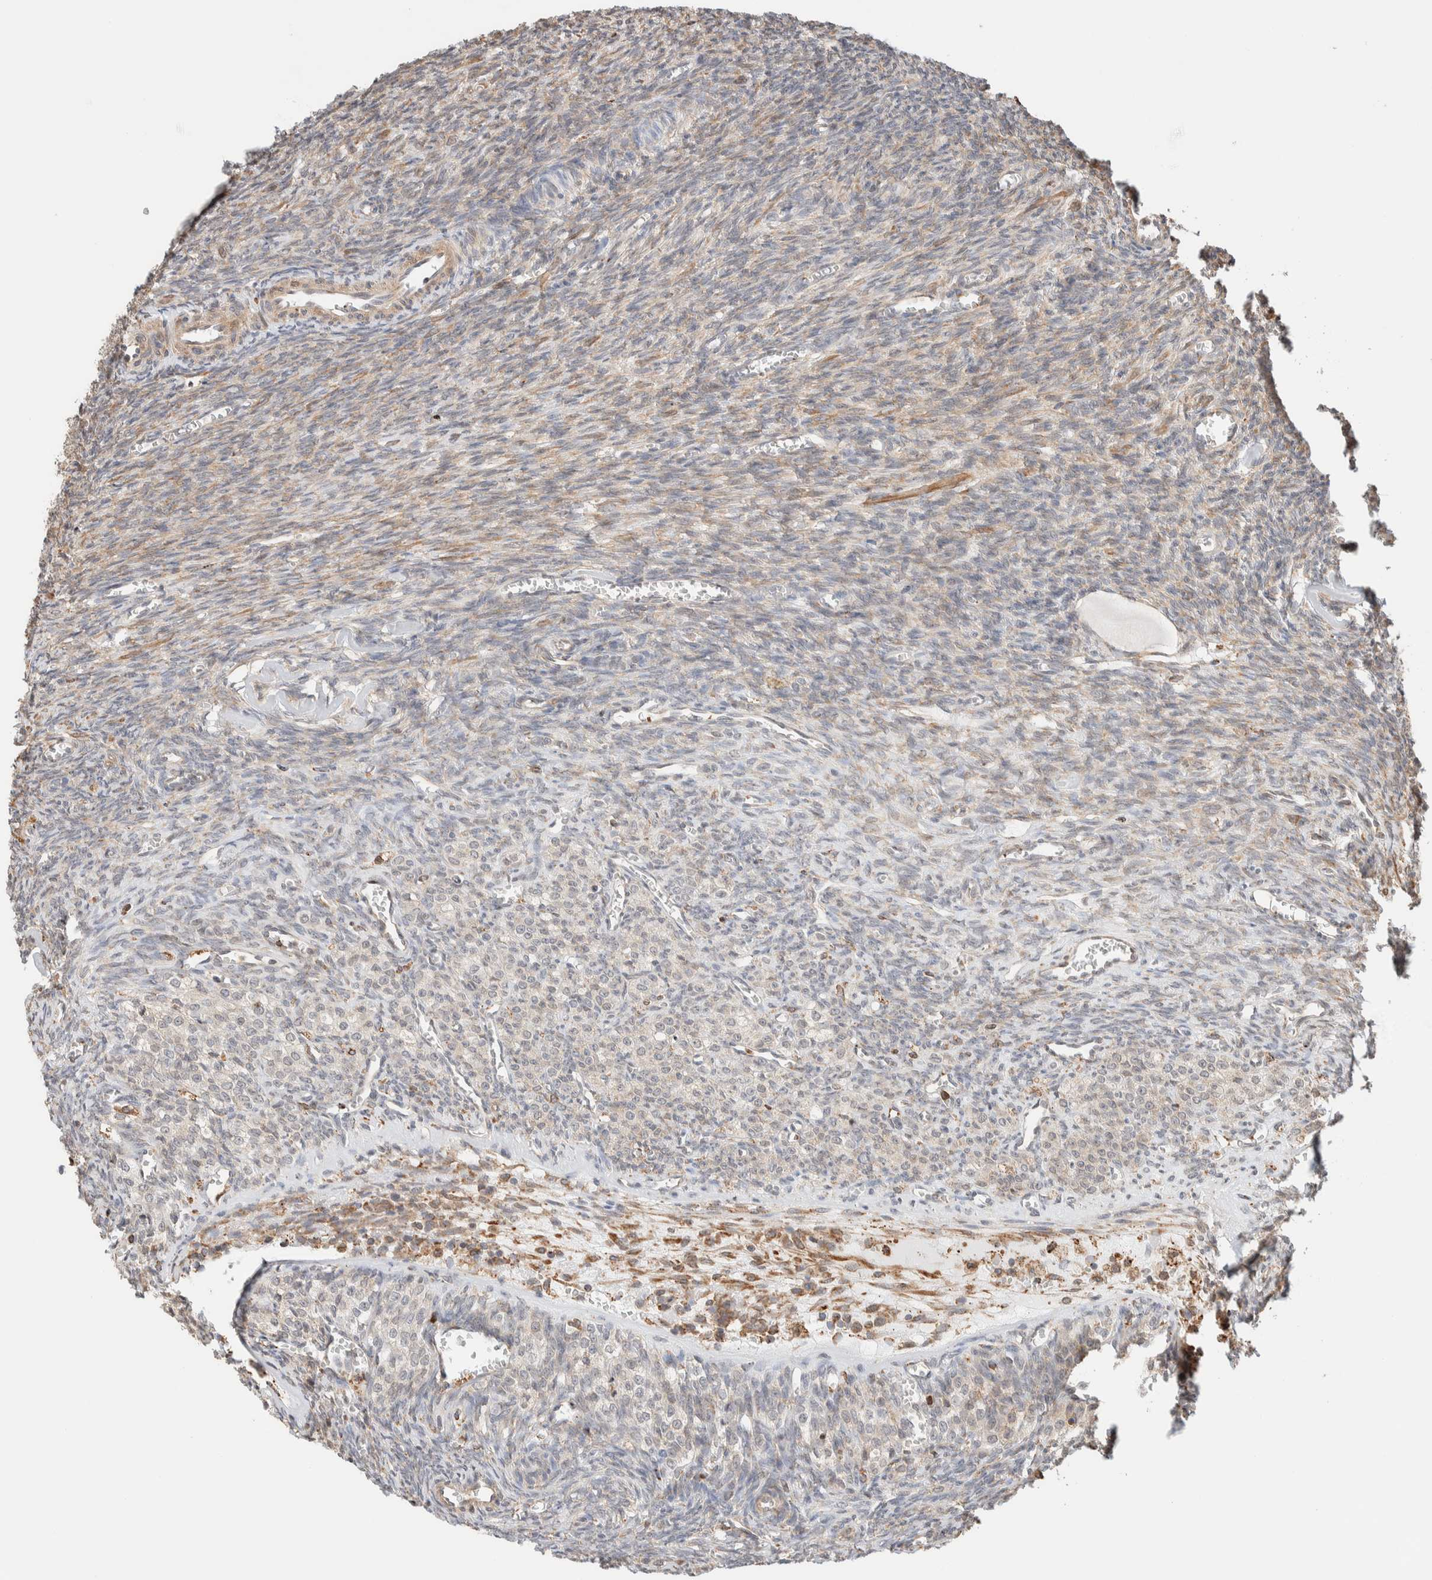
{"staining": {"intensity": "weak", "quantity": "25%-75%", "location": "cytoplasmic/membranous"}, "tissue": "ovary", "cell_type": "Ovarian stroma cells", "image_type": "normal", "snomed": [{"axis": "morphology", "description": "Normal tissue, NOS"}, {"axis": "topography", "description": "Ovary"}], "caption": "Brown immunohistochemical staining in benign ovary reveals weak cytoplasmic/membranous expression in about 25%-75% of ovarian stroma cells.", "gene": "INTS1", "patient": {"sex": "female", "age": 27}}